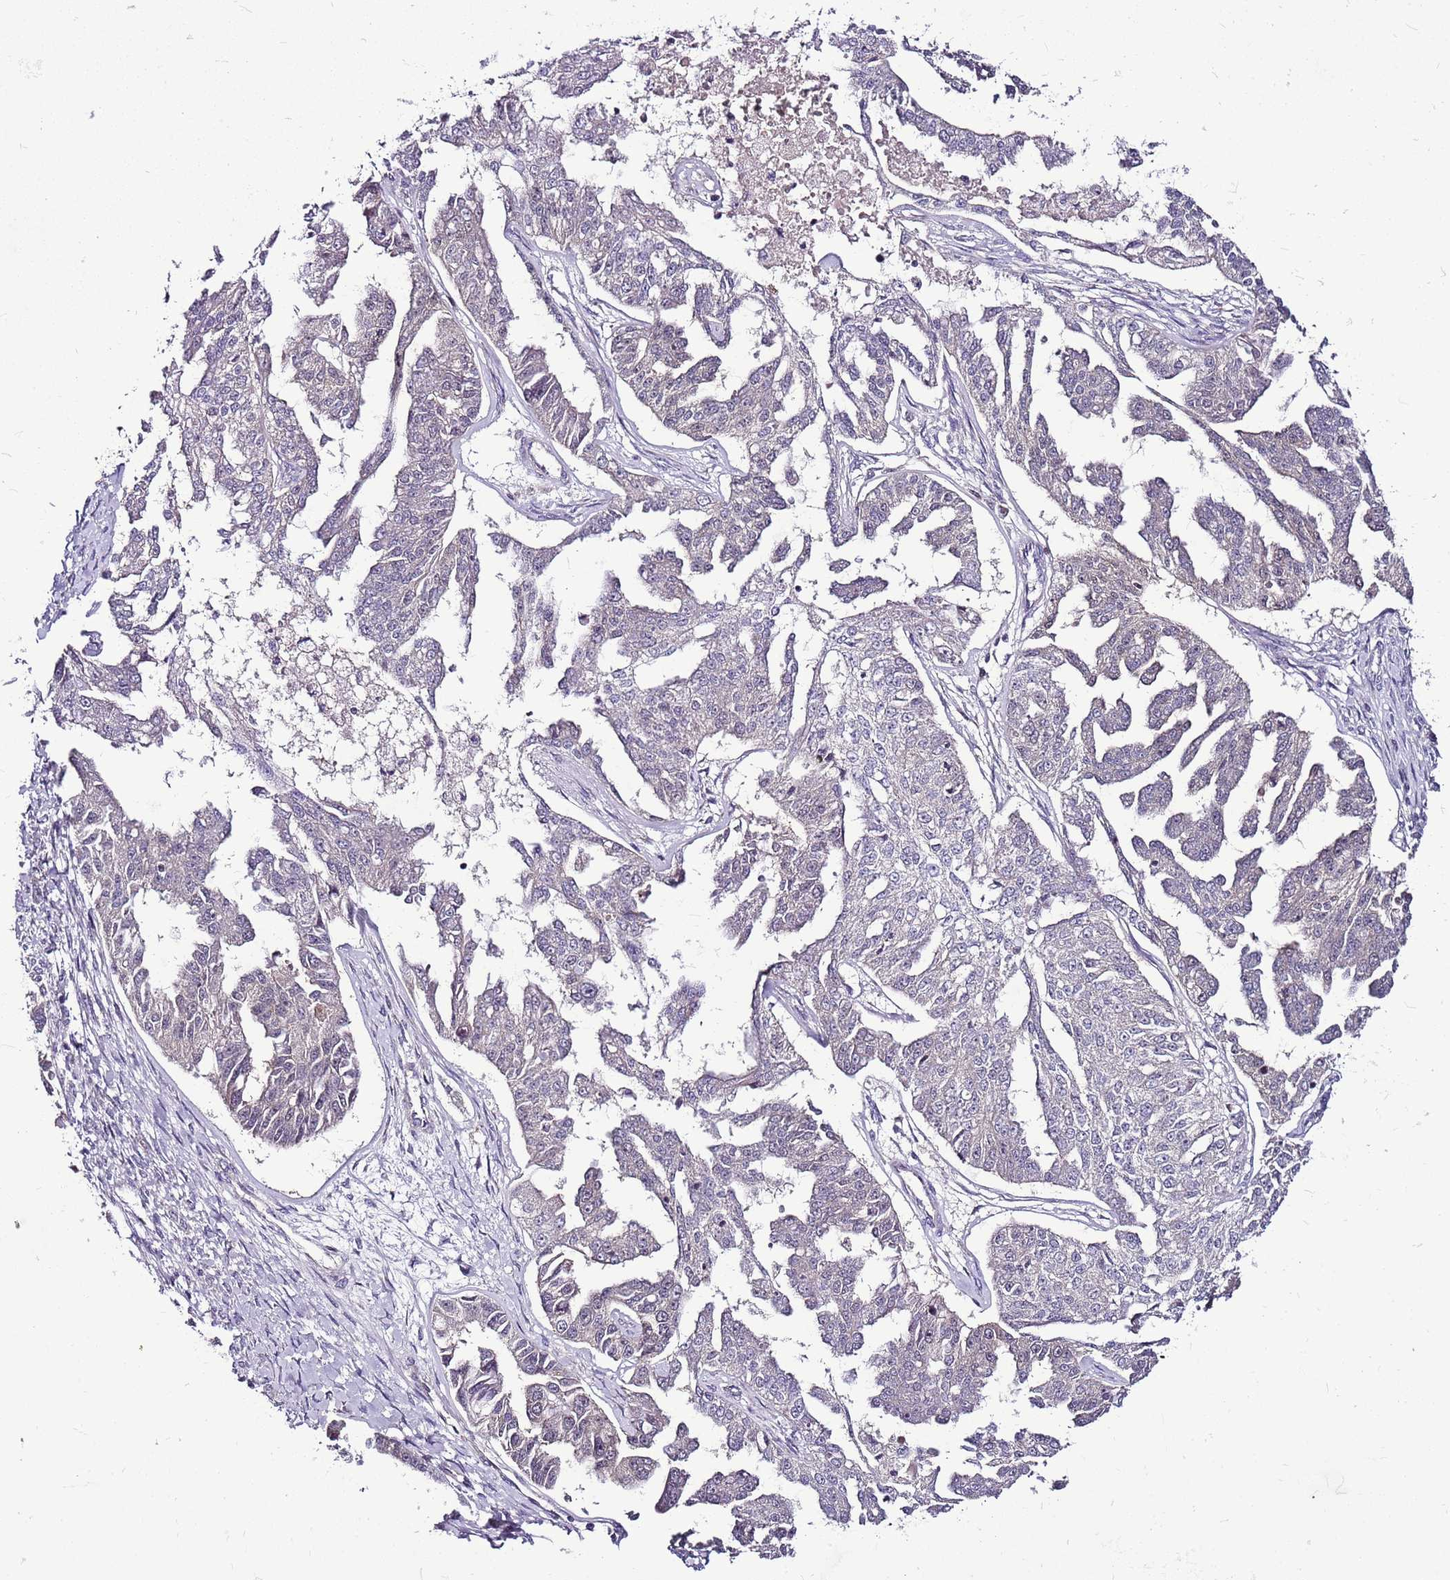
{"staining": {"intensity": "negative", "quantity": "none", "location": "none"}, "tissue": "ovarian cancer", "cell_type": "Tumor cells", "image_type": "cancer", "snomed": [{"axis": "morphology", "description": "Cystadenocarcinoma, serous, NOS"}, {"axis": "topography", "description": "Ovary"}], "caption": "Immunohistochemical staining of ovarian serous cystadenocarcinoma shows no significant positivity in tumor cells.", "gene": "POLE3", "patient": {"sex": "female", "age": 58}}